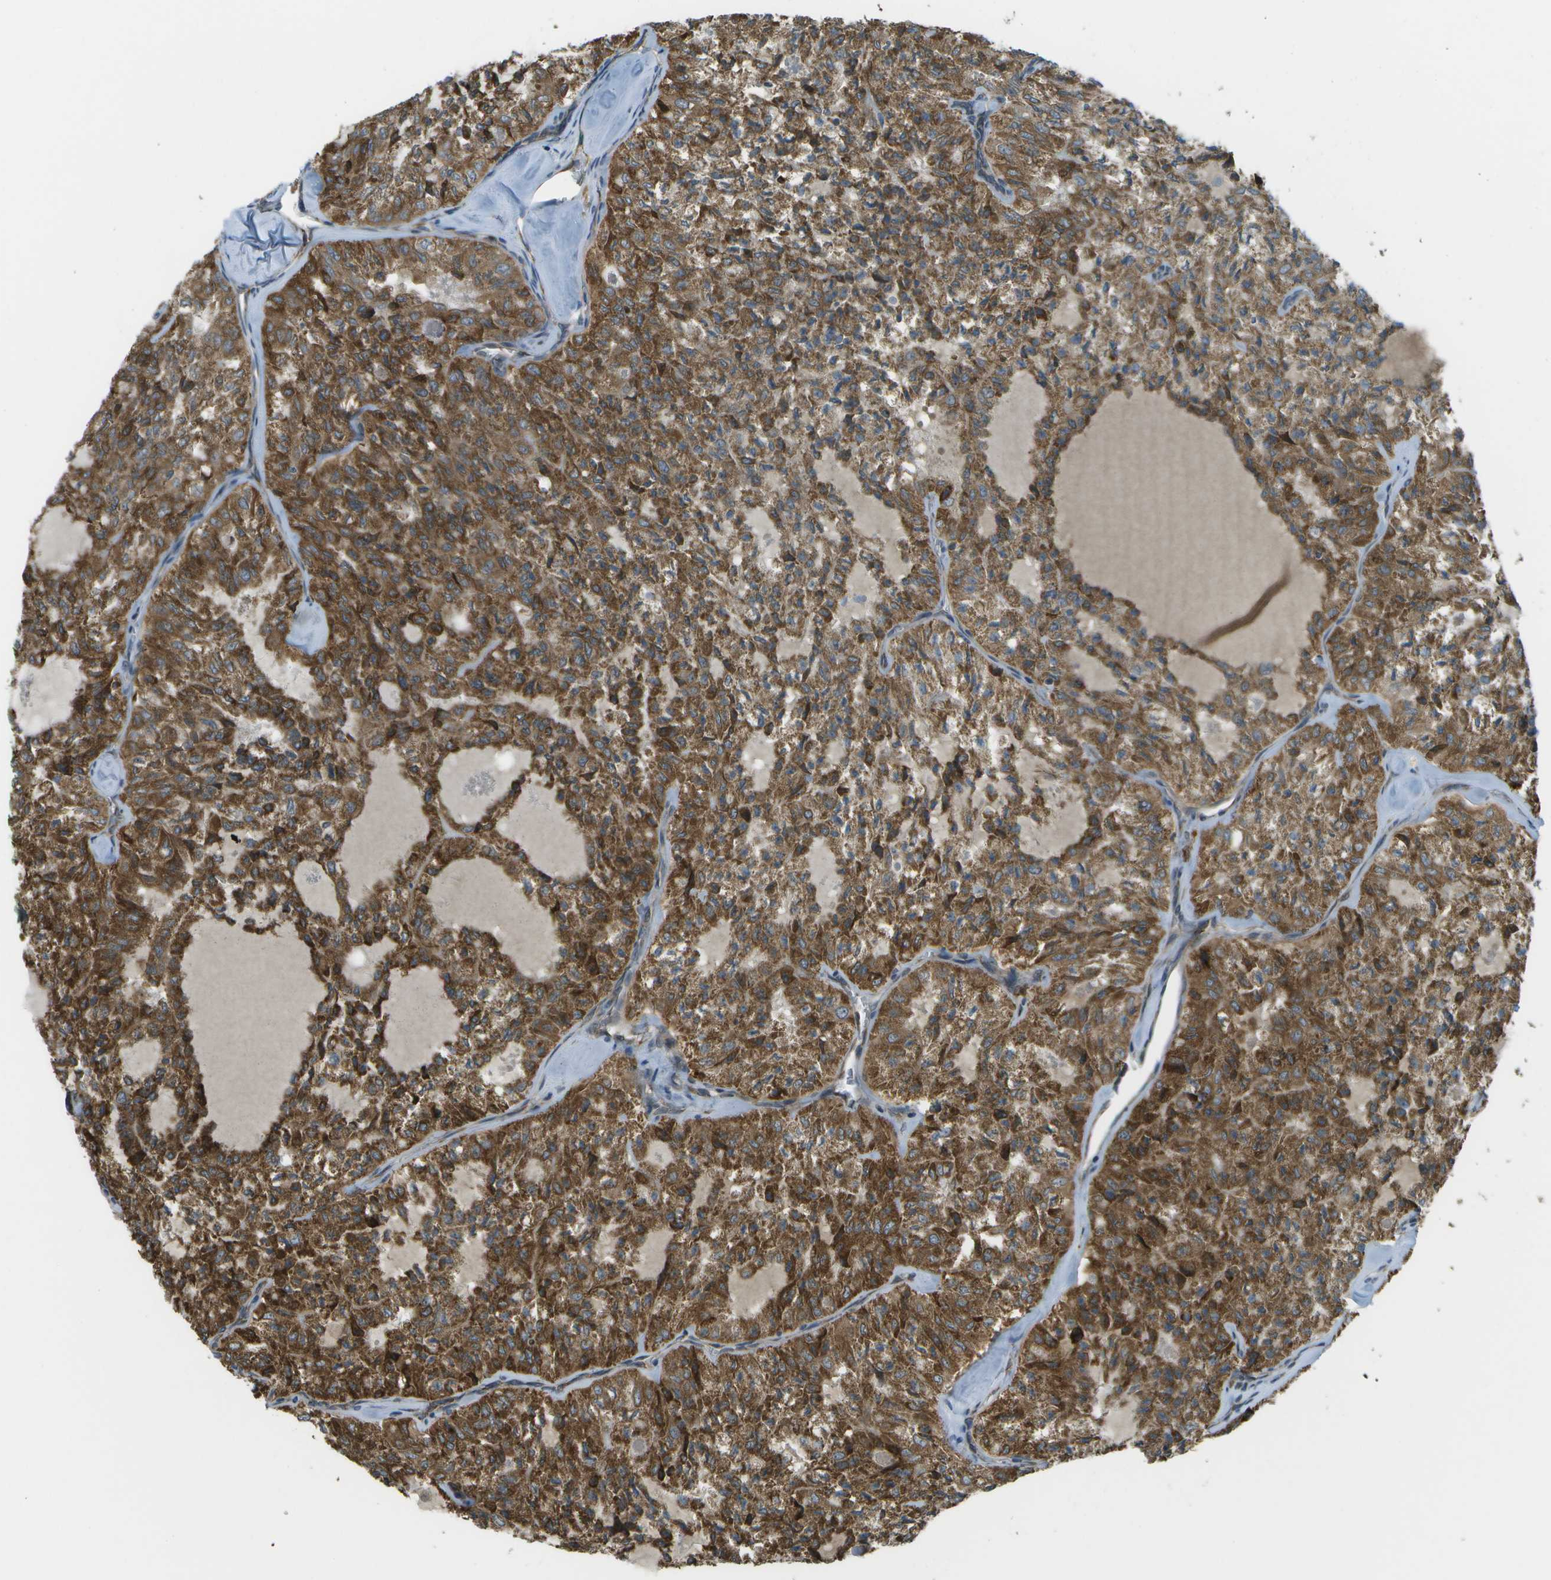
{"staining": {"intensity": "strong", "quantity": ">75%", "location": "cytoplasmic/membranous"}, "tissue": "thyroid cancer", "cell_type": "Tumor cells", "image_type": "cancer", "snomed": [{"axis": "morphology", "description": "Follicular adenoma carcinoma, NOS"}, {"axis": "topography", "description": "Thyroid gland"}], "caption": "Immunohistochemistry (IHC) histopathology image of neoplastic tissue: thyroid cancer (follicular adenoma carcinoma) stained using IHC reveals high levels of strong protein expression localized specifically in the cytoplasmic/membranous of tumor cells, appearing as a cytoplasmic/membranous brown color.", "gene": "USP30", "patient": {"sex": "male", "age": 75}}